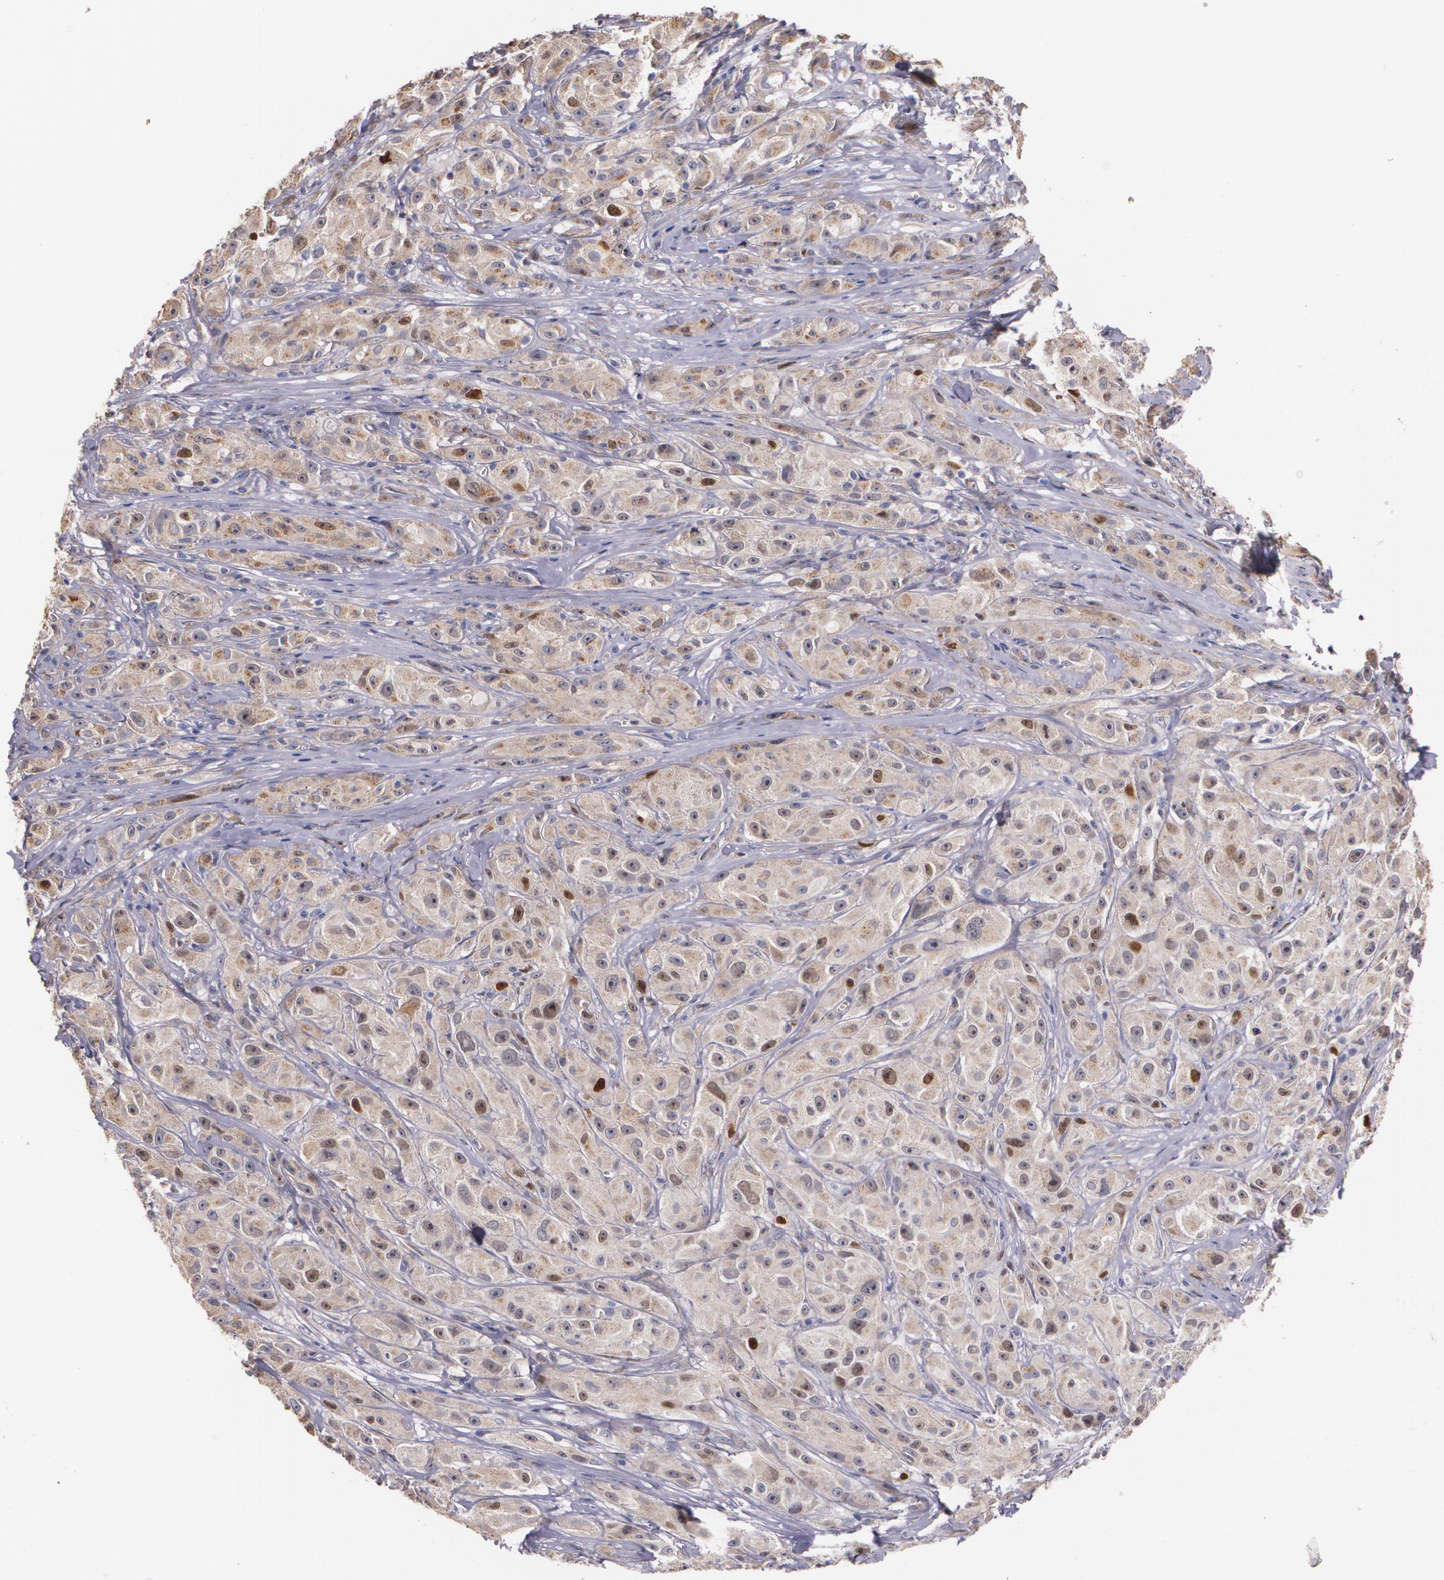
{"staining": {"intensity": "weak", "quantity": ">75%", "location": "cytoplasmic/membranous"}, "tissue": "melanoma", "cell_type": "Tumor cells", "image_type": "cancer", "snomed": [{"axis": "morphology", "description": "Malignant melanoma, NOS"}, {"axis": "topography", "description": "Skin"}], "caption": "Brown immunohistochemical staining in melanoma demonstrates weak cytoplasmic/membranous staining in about >75% of tumor cells. The staining is performed using DAB (3,3'-diaminobenzidine) brown chromogen to label protein expression. The nuclei are counter-stained blue using hematoxylin.", "gene": "ATF3", "patient": {"sex": "male", "age": 56}}